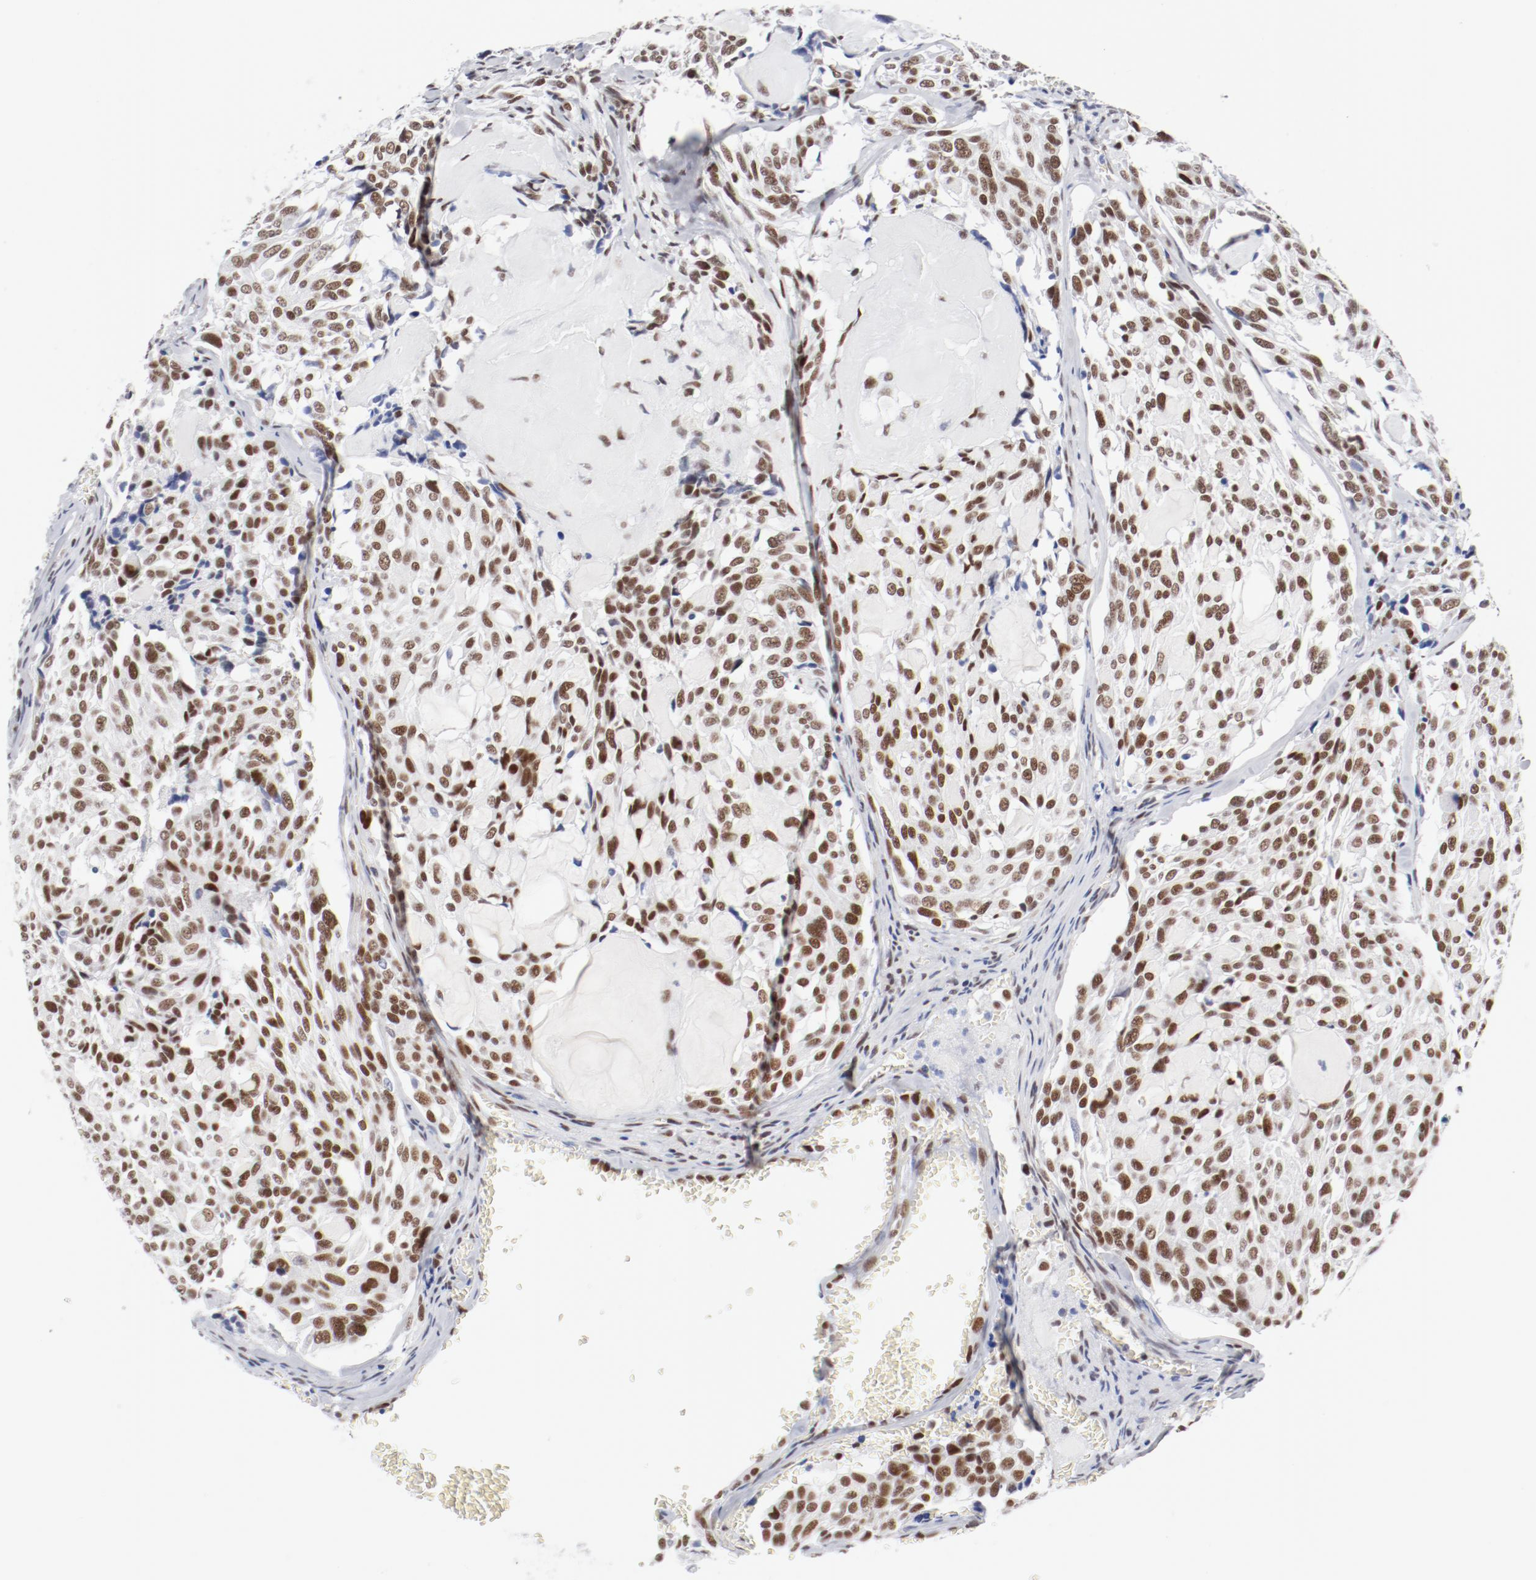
{"staining": {"intensity": "moderate", "quantity": ">75%", "location": "nuclear"}, "tissue": "thyroid cancer", "cell_type": "Tumor cells", "image_type": "cancer", "snomed": [{"axis": "morphology", "description": "Carcinoma, NOS"}, {"axis": "morphology", "description": "Carcinoid, malignant, NOS"}, {"axis": "topography", "description": "Thyroid gland"}], "caption": "DAB (3,3'-diaminobenzidine) immunohistochemical staining of human thyroid cancer shows moderate nuclear protein staining in about >75% of tumor cells.", "gene": "ATF2", "patient": {"sex": "male", "age": 33}}